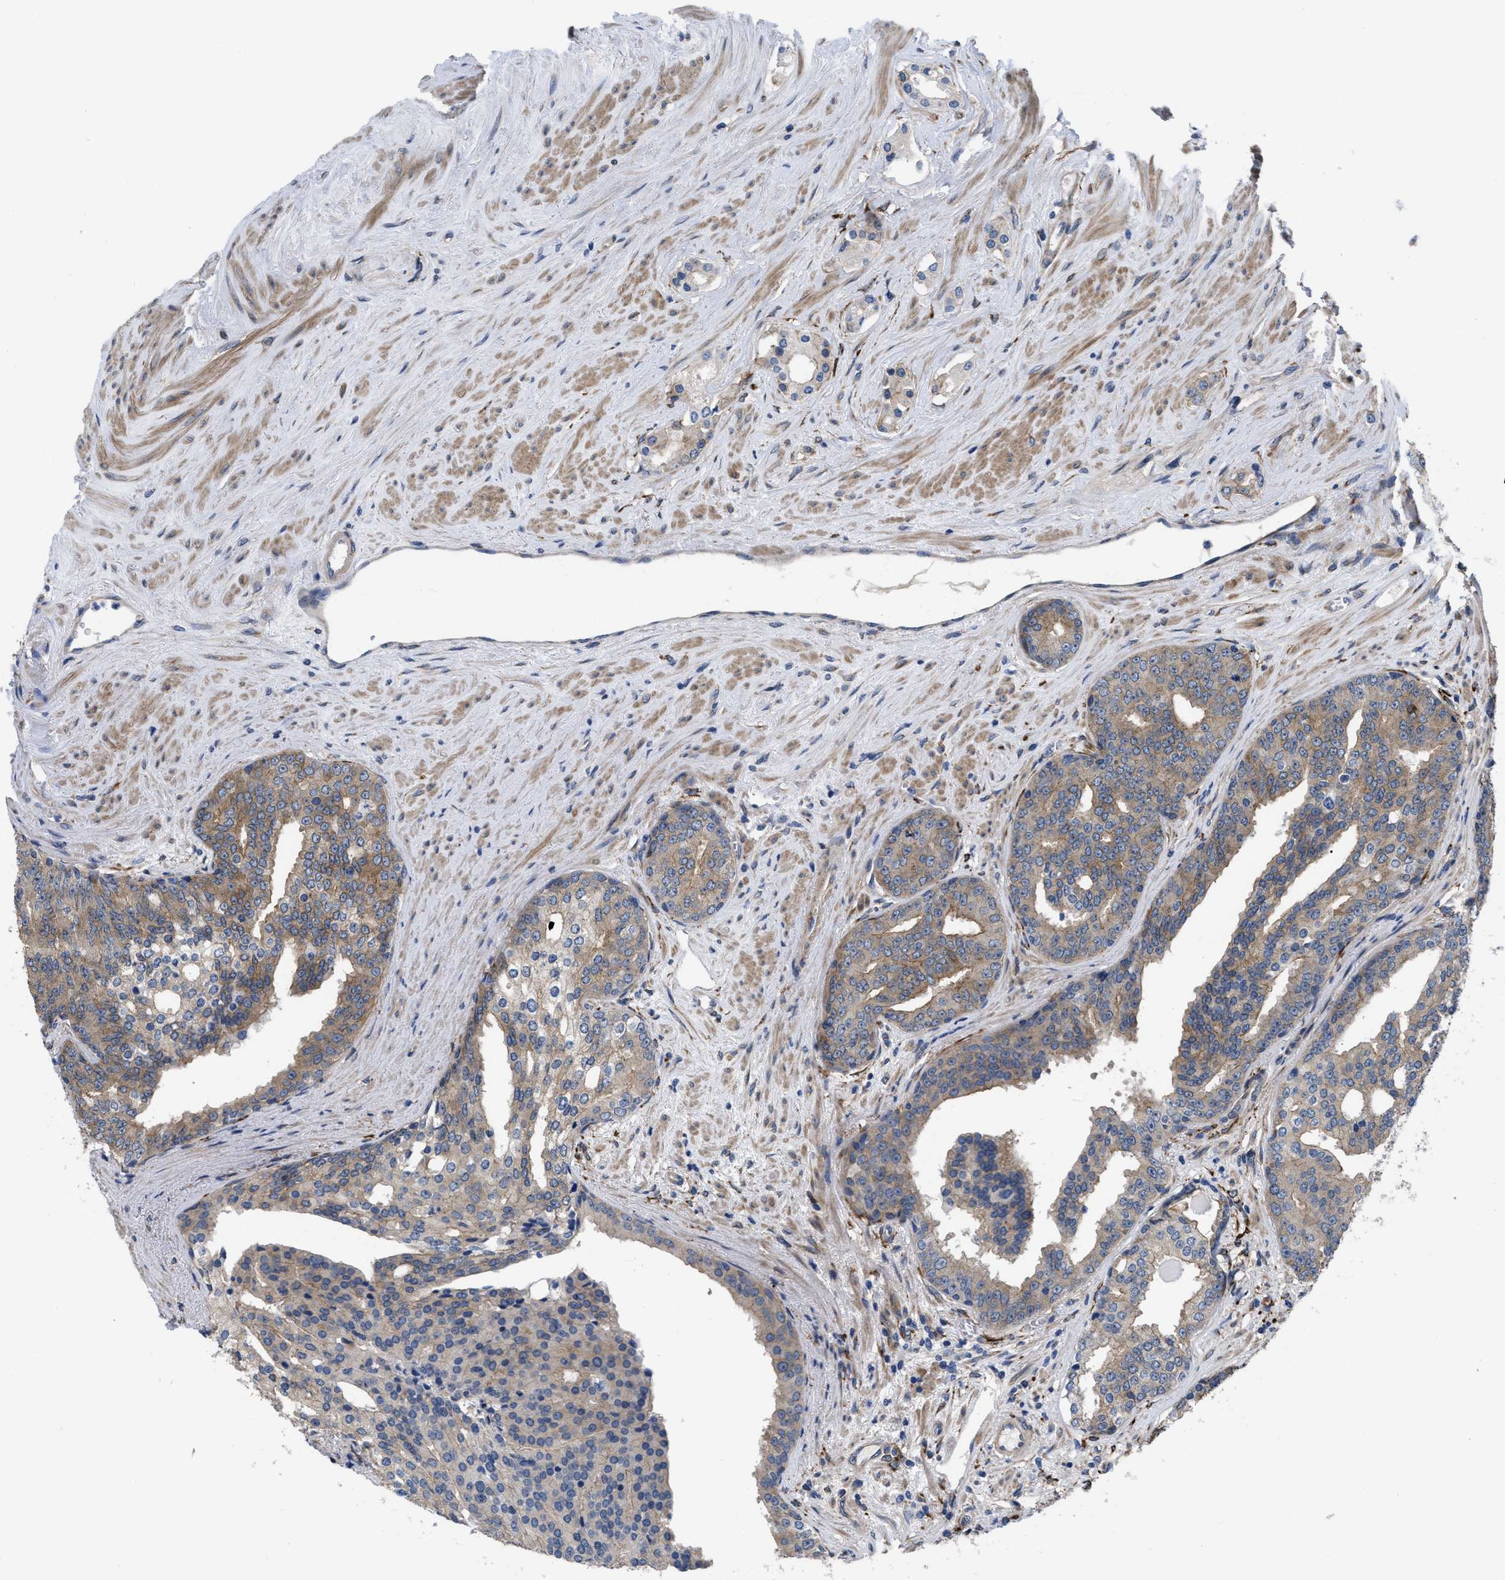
{"staining": {"intensity": "weak", "quantity": ">75%", "location": "cytoplasmic/membranous"}, "tissue": "prostate cancer", "cell_type": "Tumor cells", "image_type": "cancer", "snomed": [{"axis": "morphology", "description": "Adenocarcinoma, High grade"}, {"axis": "topography", "description": "Prostate"}], "caption": "Prostate cancer tissue displays weak cytoplasmic/membranous expression in about >75% of tumor cells Nuclei are stained in blue.", "gene": "SQLE", "patient": {"sex": "male", "age": 71}}